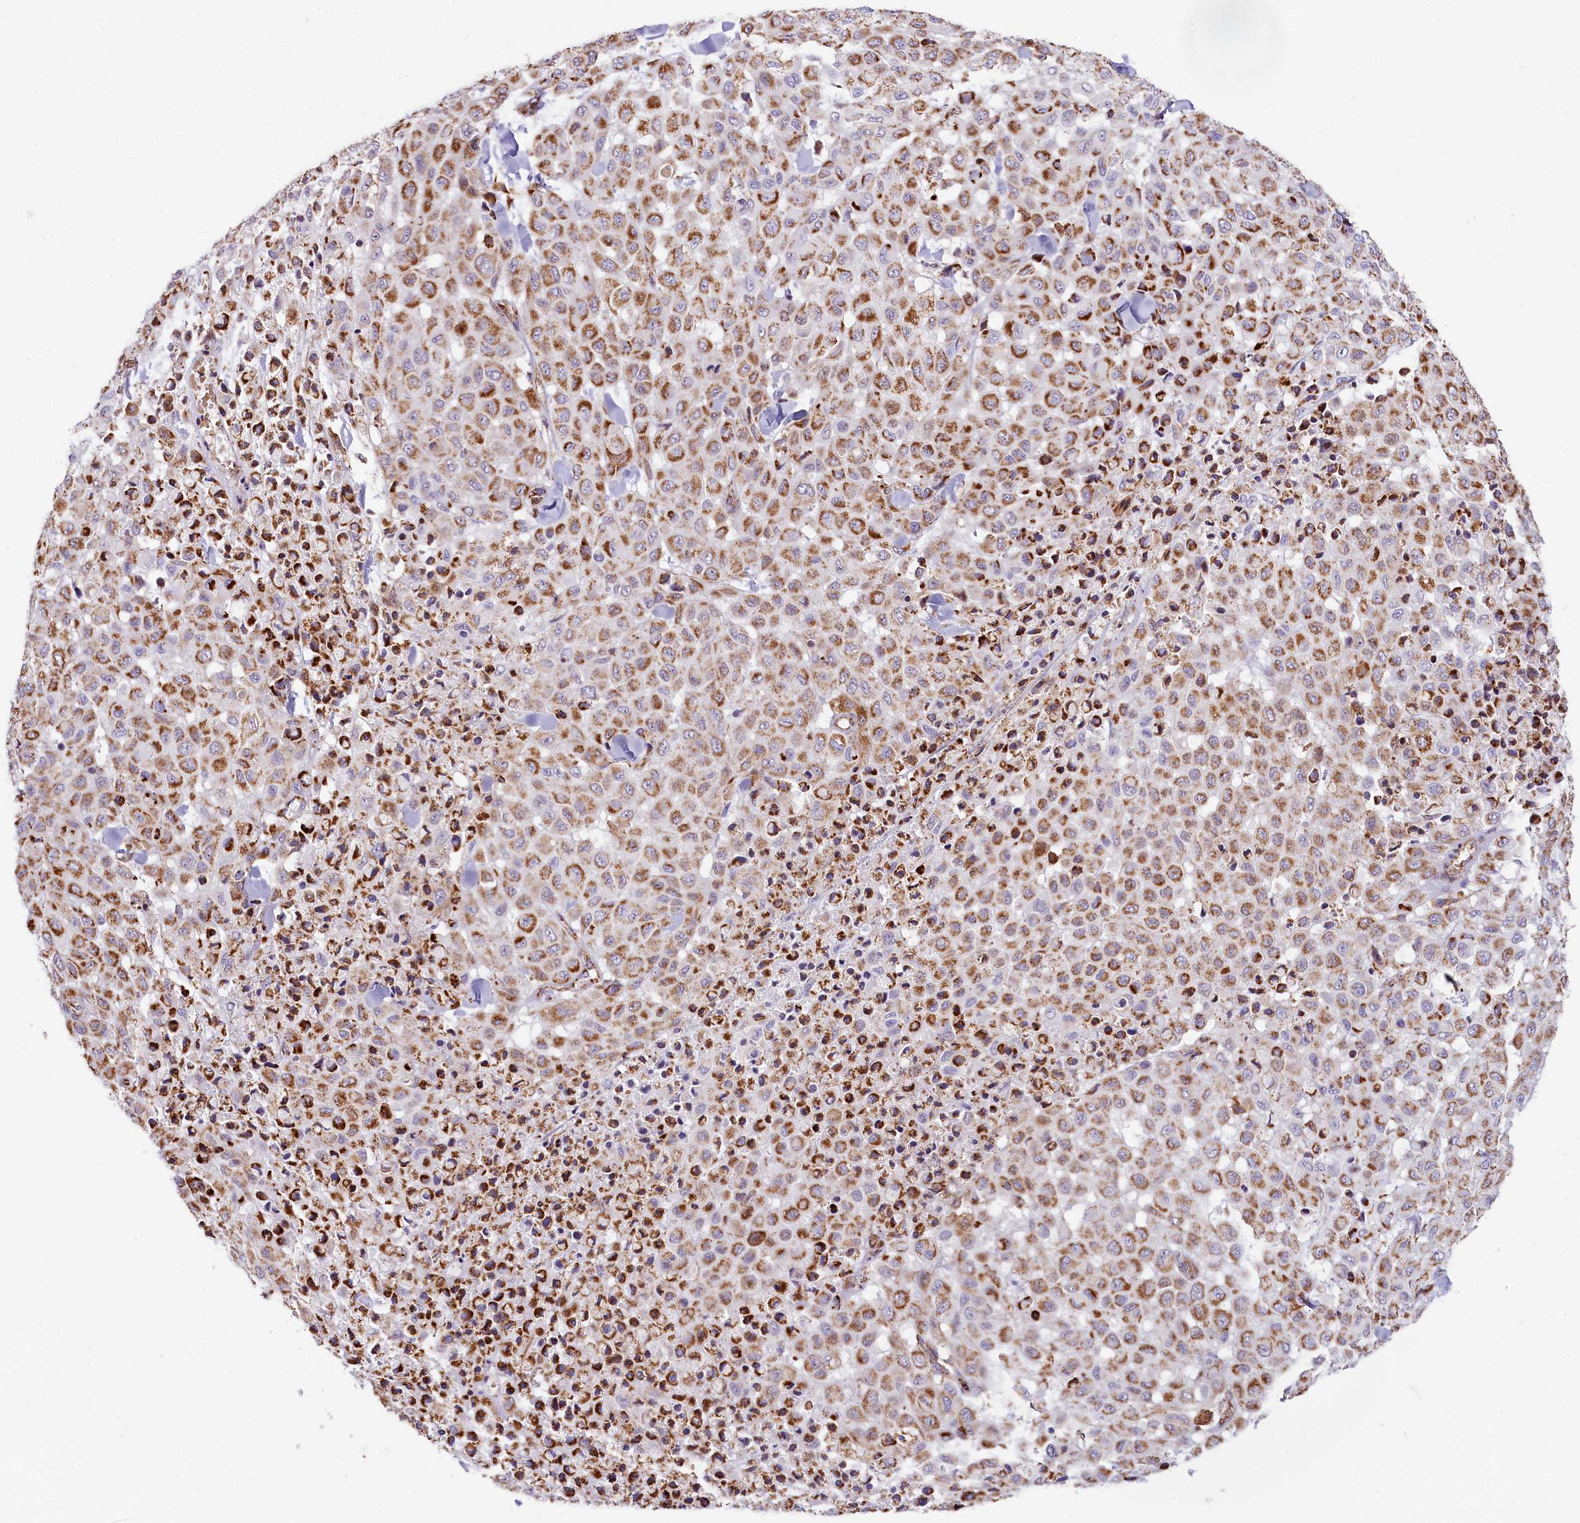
{"staining": {"intensity": "moderate", "quantity": ">75%", "location": "cytoplasmic/membranous"}, "tissue": "melanoma", "cell_type": "Tumor cells", "image_type": "cancer", "snomed": [{"axis": "morphology", "description": "Malignant melanoma, Metastatic site"}, {"axis": "topography", "description": "Skin"}], "caption": "The immunohistochemical stain labels moderate cytoplasmic/membranous positivity in tumor cells of melanoma tissue.", "gene": "NDUFA8", "patient": {"sex": "female", "age": 81}}